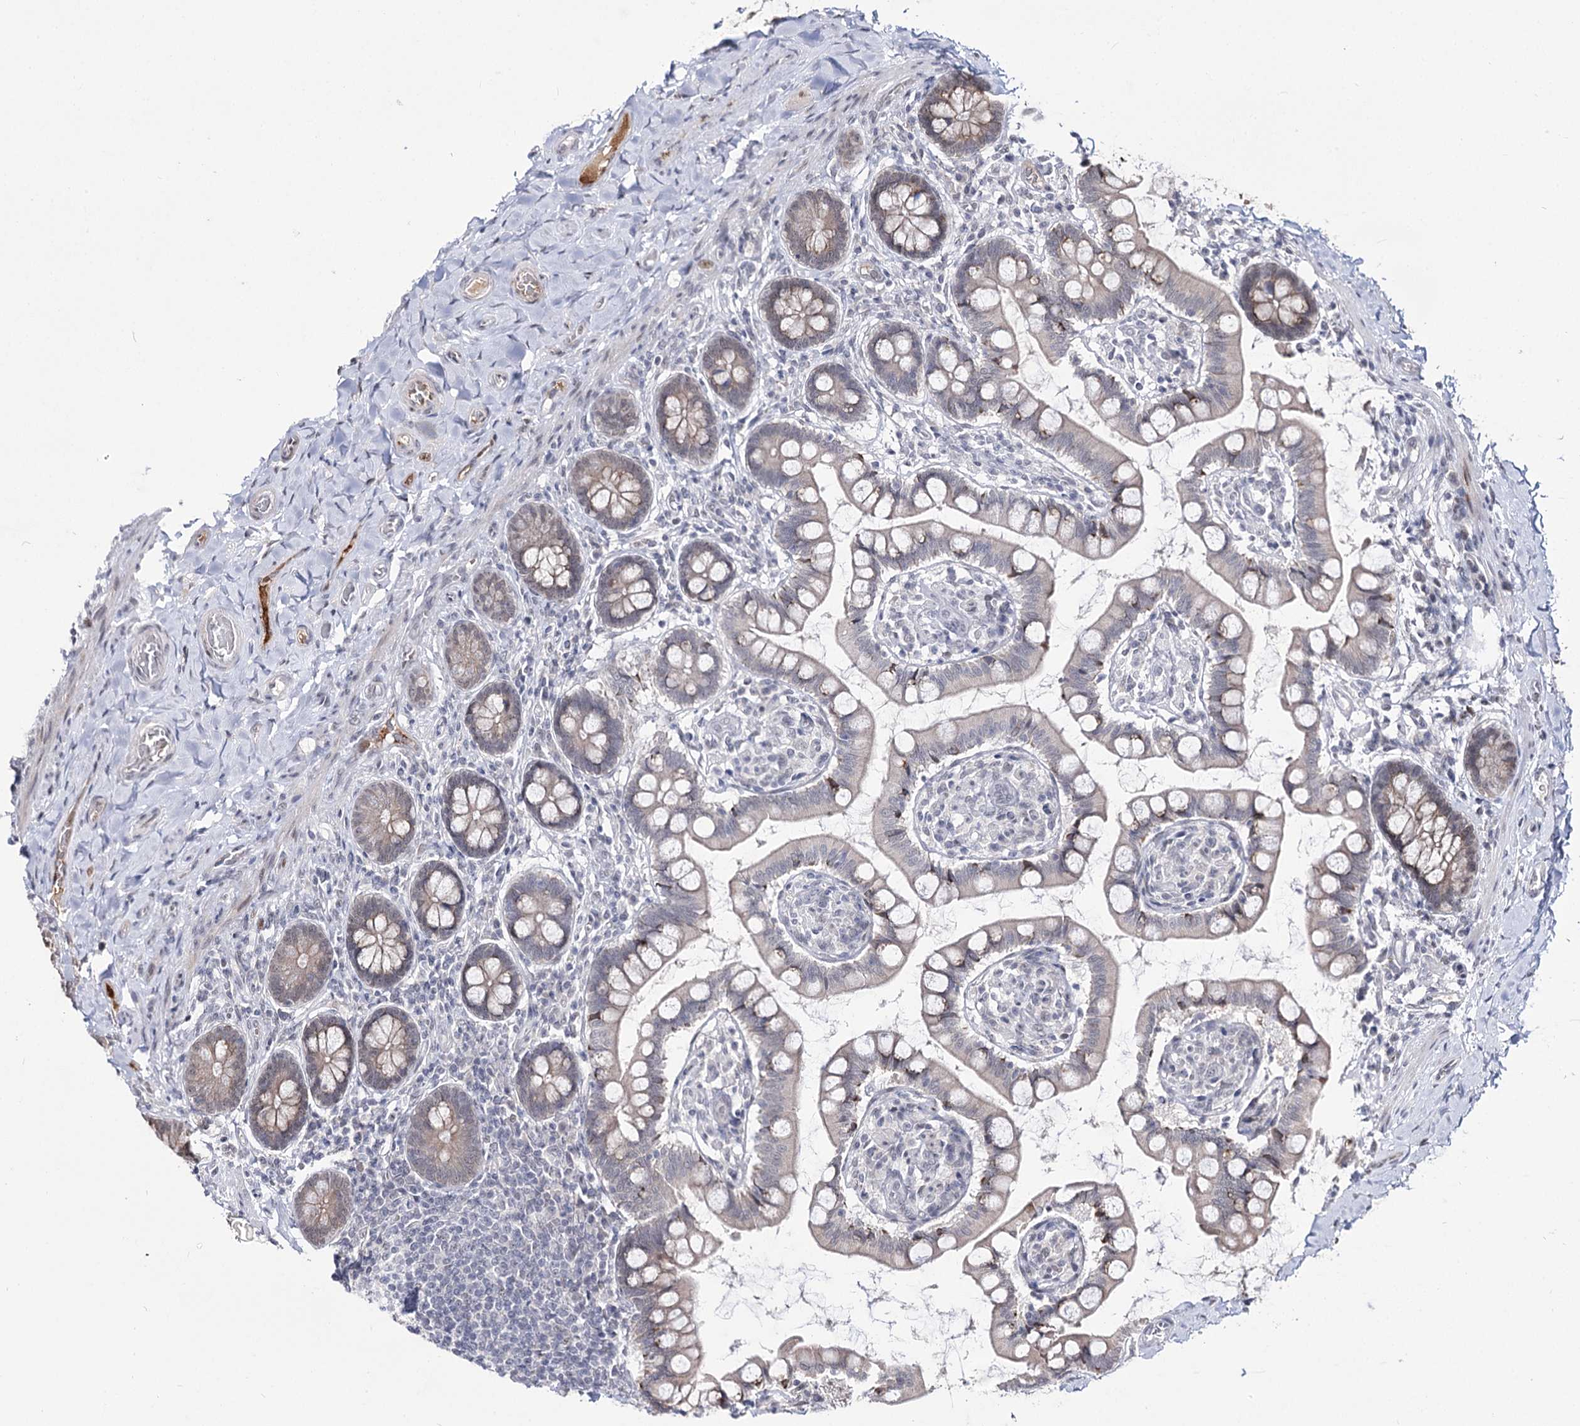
{"staining": {"intensity": "weak", "quantity": "<25%", "location": "cytoplasmic/membranous"}, "tissue": "small intestine", "cell_type": "Glandular cells", "image_type": "normal", "snomed": [{"axis": "morphology", "description": "Normal tissue, NOS"}, {"axis": "topography", "description": "Small intestine"}], "caption": "Glandular cells show no significant expression in unremarkable small intestine. (IHC, brightfield microscopy, high magnification).", "gene": "STOX1", "patient": {"sex": "male", "age": 52}}